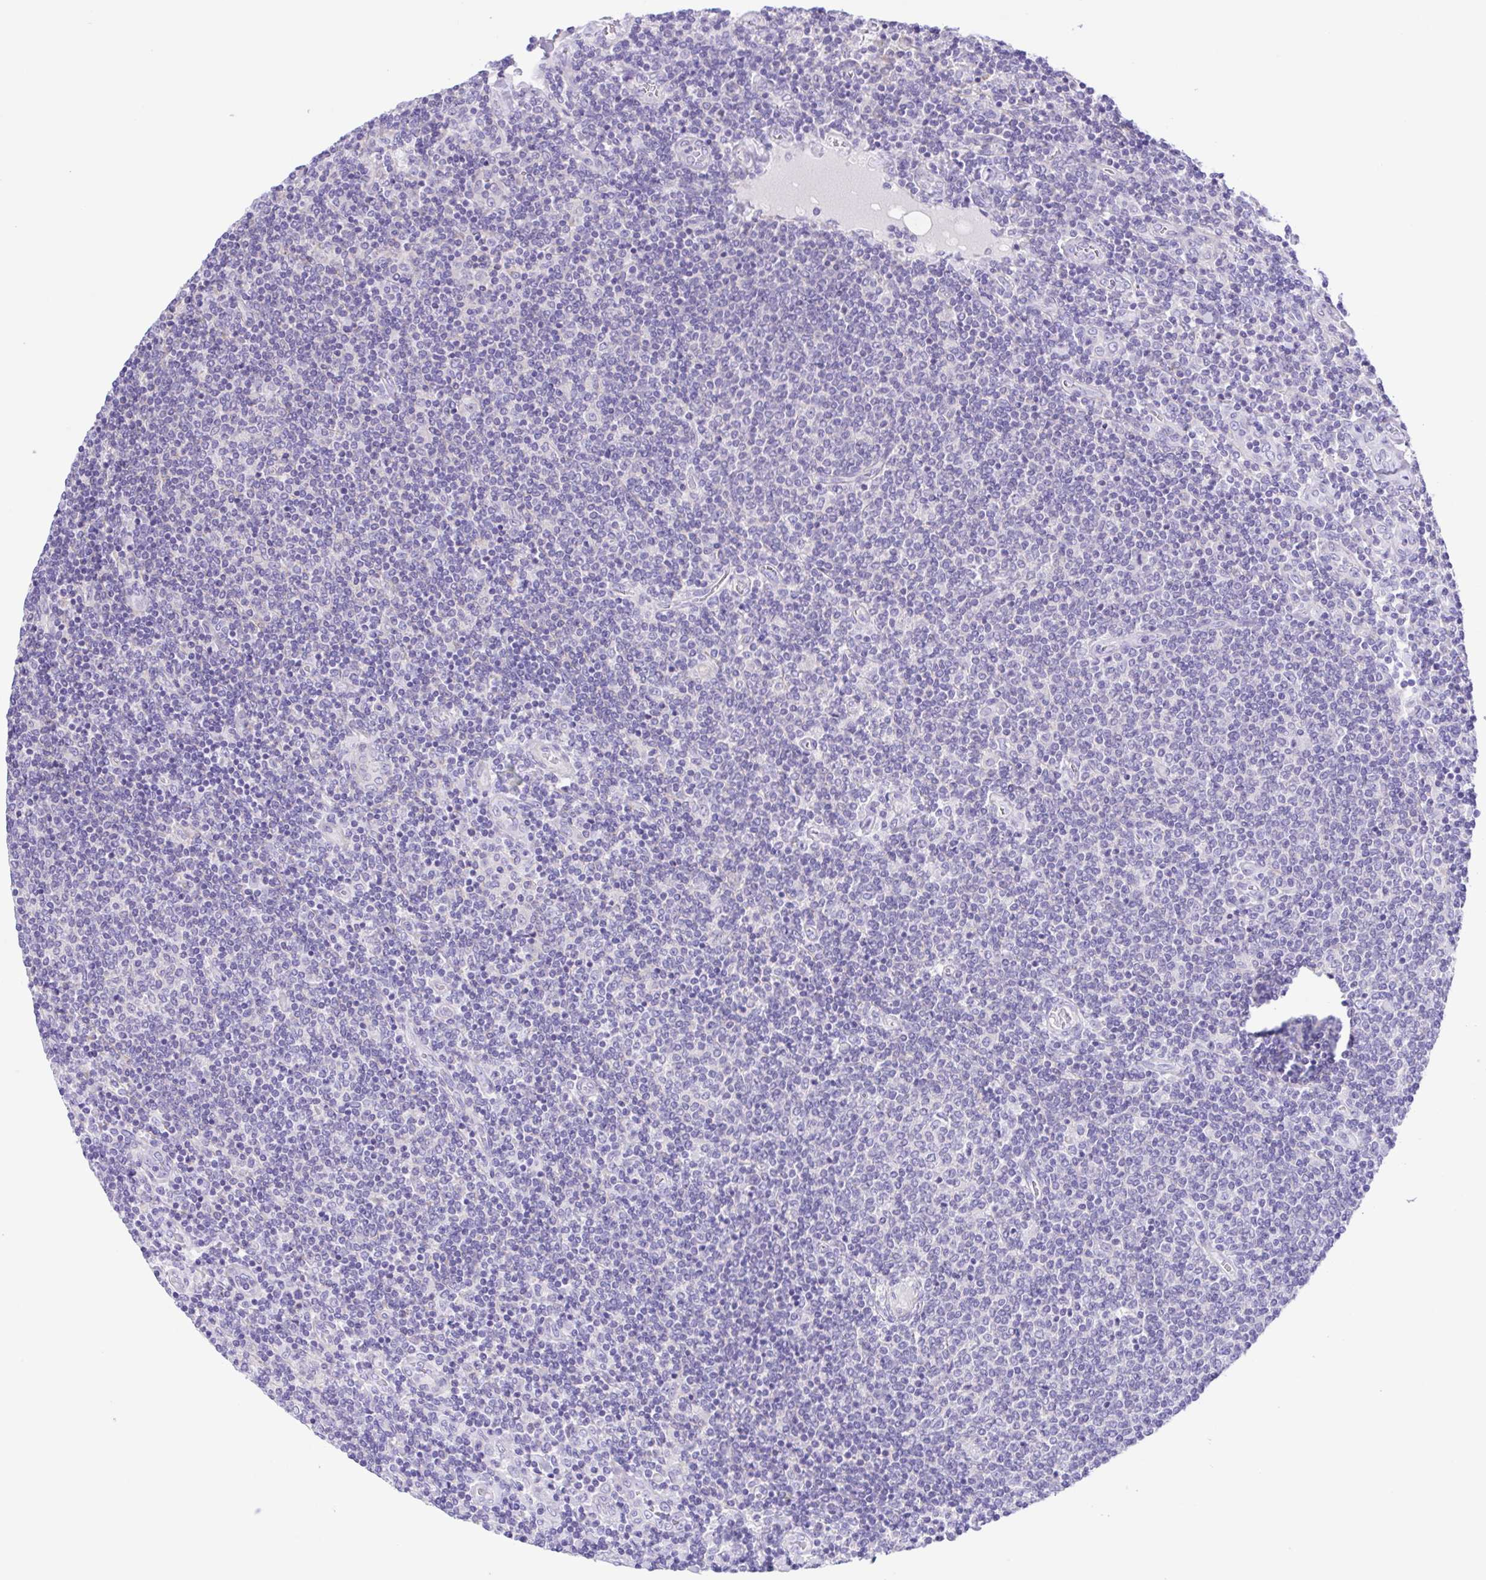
{"staining": {"intensity": "negative", "quantity": "none", "location": "none"}, "tissue": "lymphoma", "cell_type": "Tumor cells", "image_type": "cancer", "snomed": [{"axis": "morphology", "description": "Malignant lymphoma, non-Hodgkin's type, Low grade"}, {"axis": "topography", "description": "Lymph node"}], "caption": "DAB (3,3'-diaminobenzidine) immunohistochemical staining of malignant lymphoma, non-Hodgkin's type (low-grade) exhibits no significant expression in tumor cells.", "gene": "ISM2", "patient": {"sex": "male", "age": 52}}